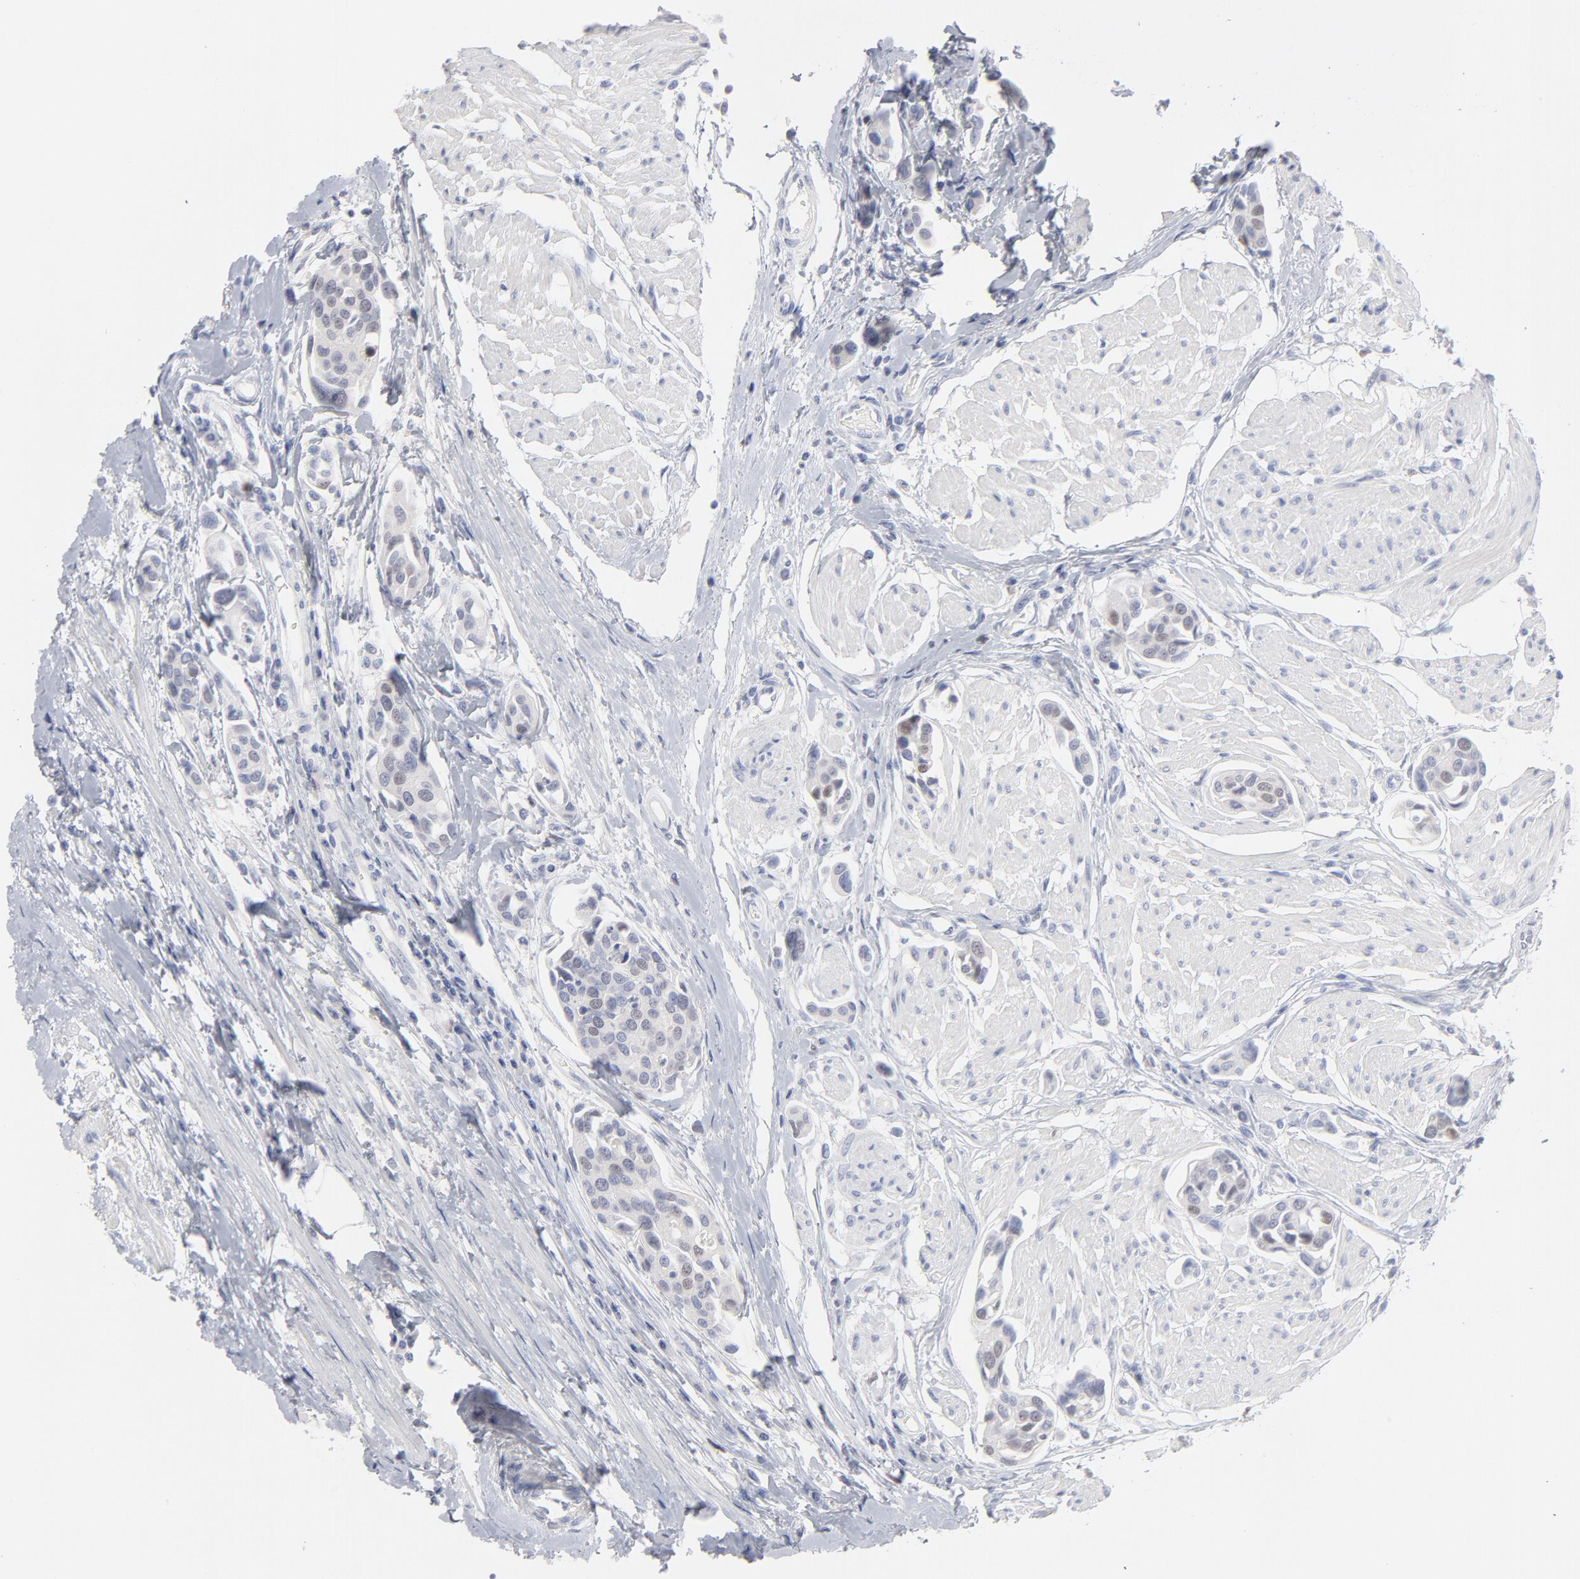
{"staining": {"intensity": "weak", "quantity": "25%-75%", "location": "nuclear"}, "tissue": "urothelial cancer", "cell_type": "Tumor cells", "image_type": "cancer", "snomed": [{"axis": "morphology", "description": "Urothelial carcinoma, High grade"}, {"axis": "topography", "description": "Urinary bladder"}], "caption": "The immunohistochemical stain shows weak nuclear positivity in tumor cells of urothelial cancer tissue.", "gene": "MCM7", "patient": {"sex": "male", "age": 78}}